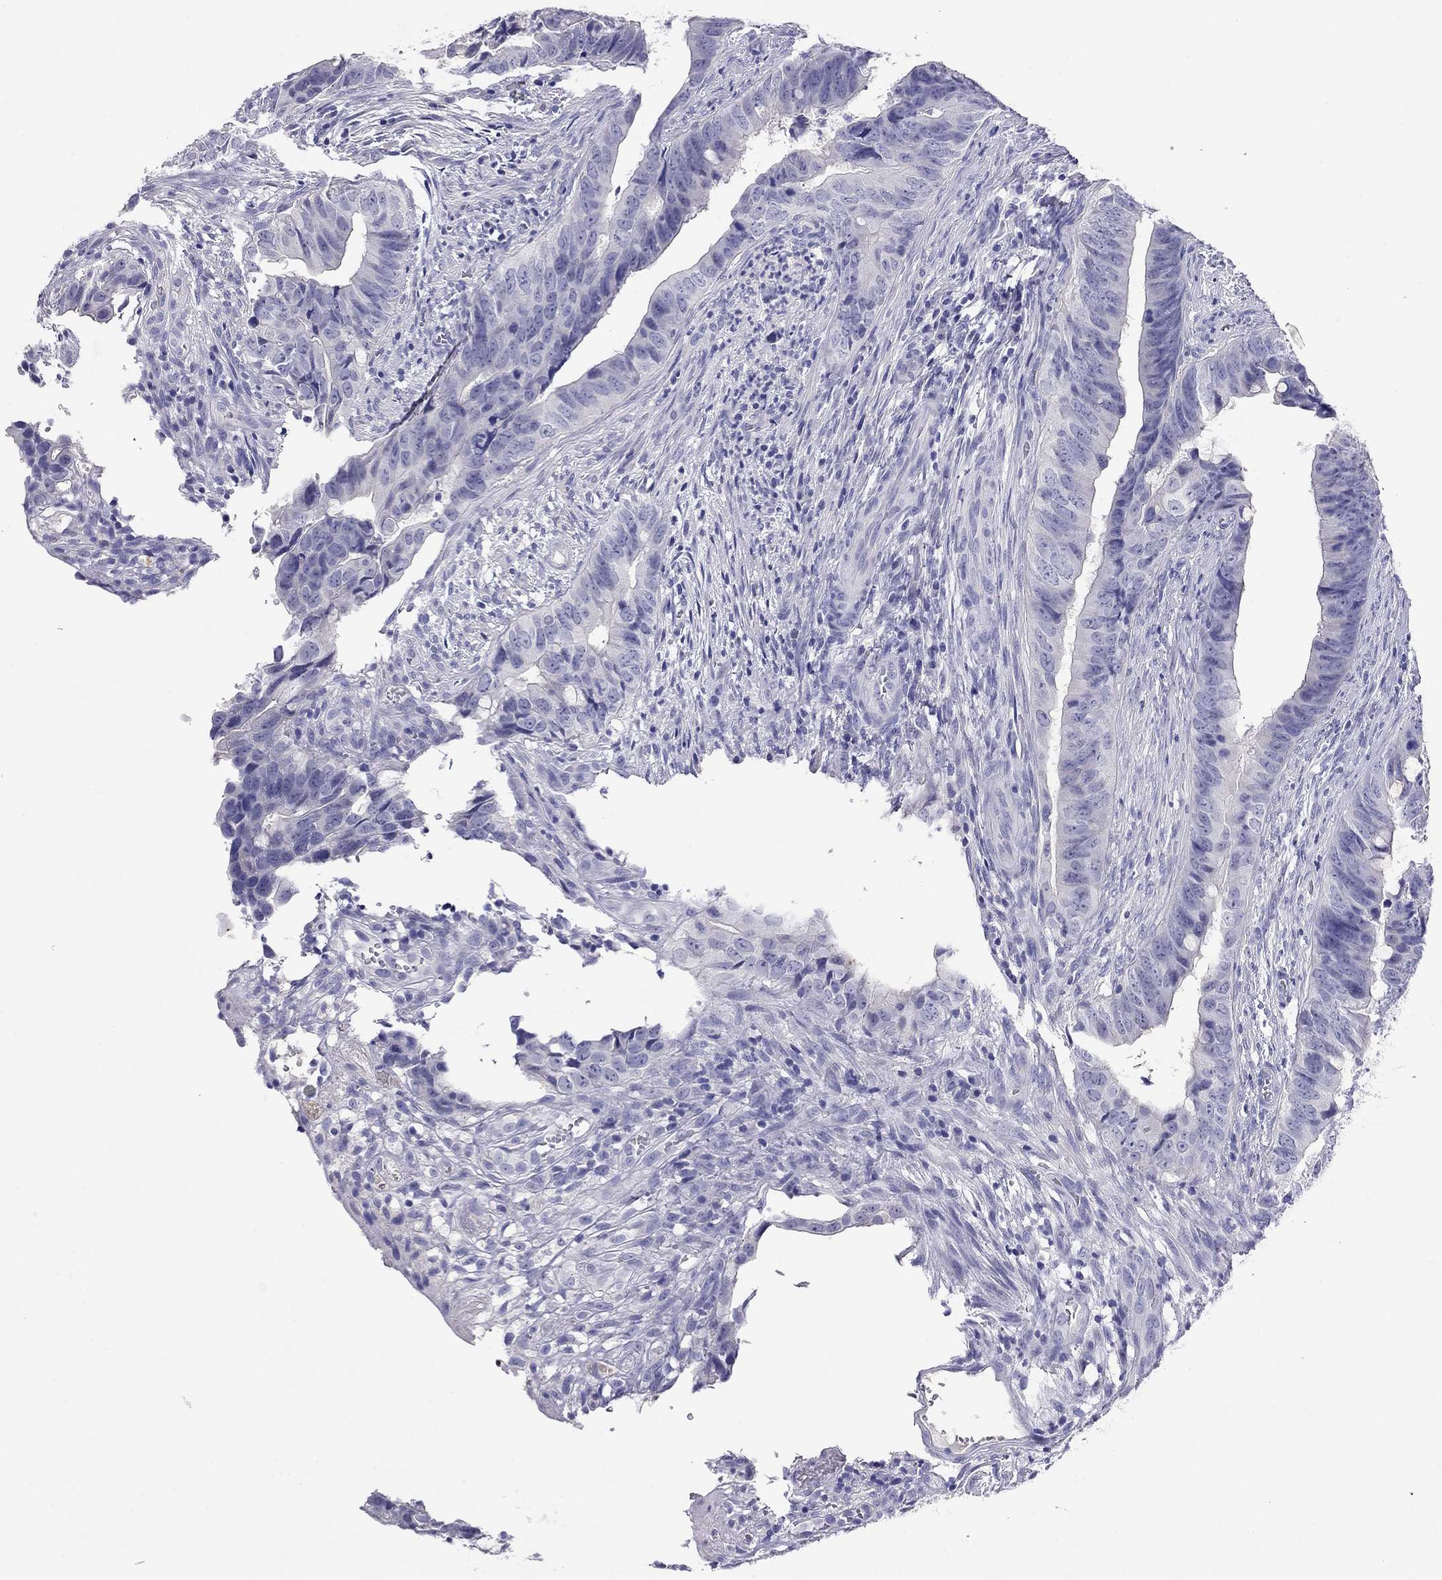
{"staining": {"intensity": "negative", "quantity": "none", "location": "none"}, "tissue": "colorectal cancer", "cell_type": "Tumor cells", "image_type": "cancer", "snomed": [{"axis": "morphology", "description": "Adenocarcinoma, NOS"}, {"axis": "topography", "description": "Colon"}], "caption": "There is no significant expression in tumor cells of colorectal cancer (adenocarcinoma).", "gene": "CAPNS2", "patient": {"sex": "female", "age": 82}}